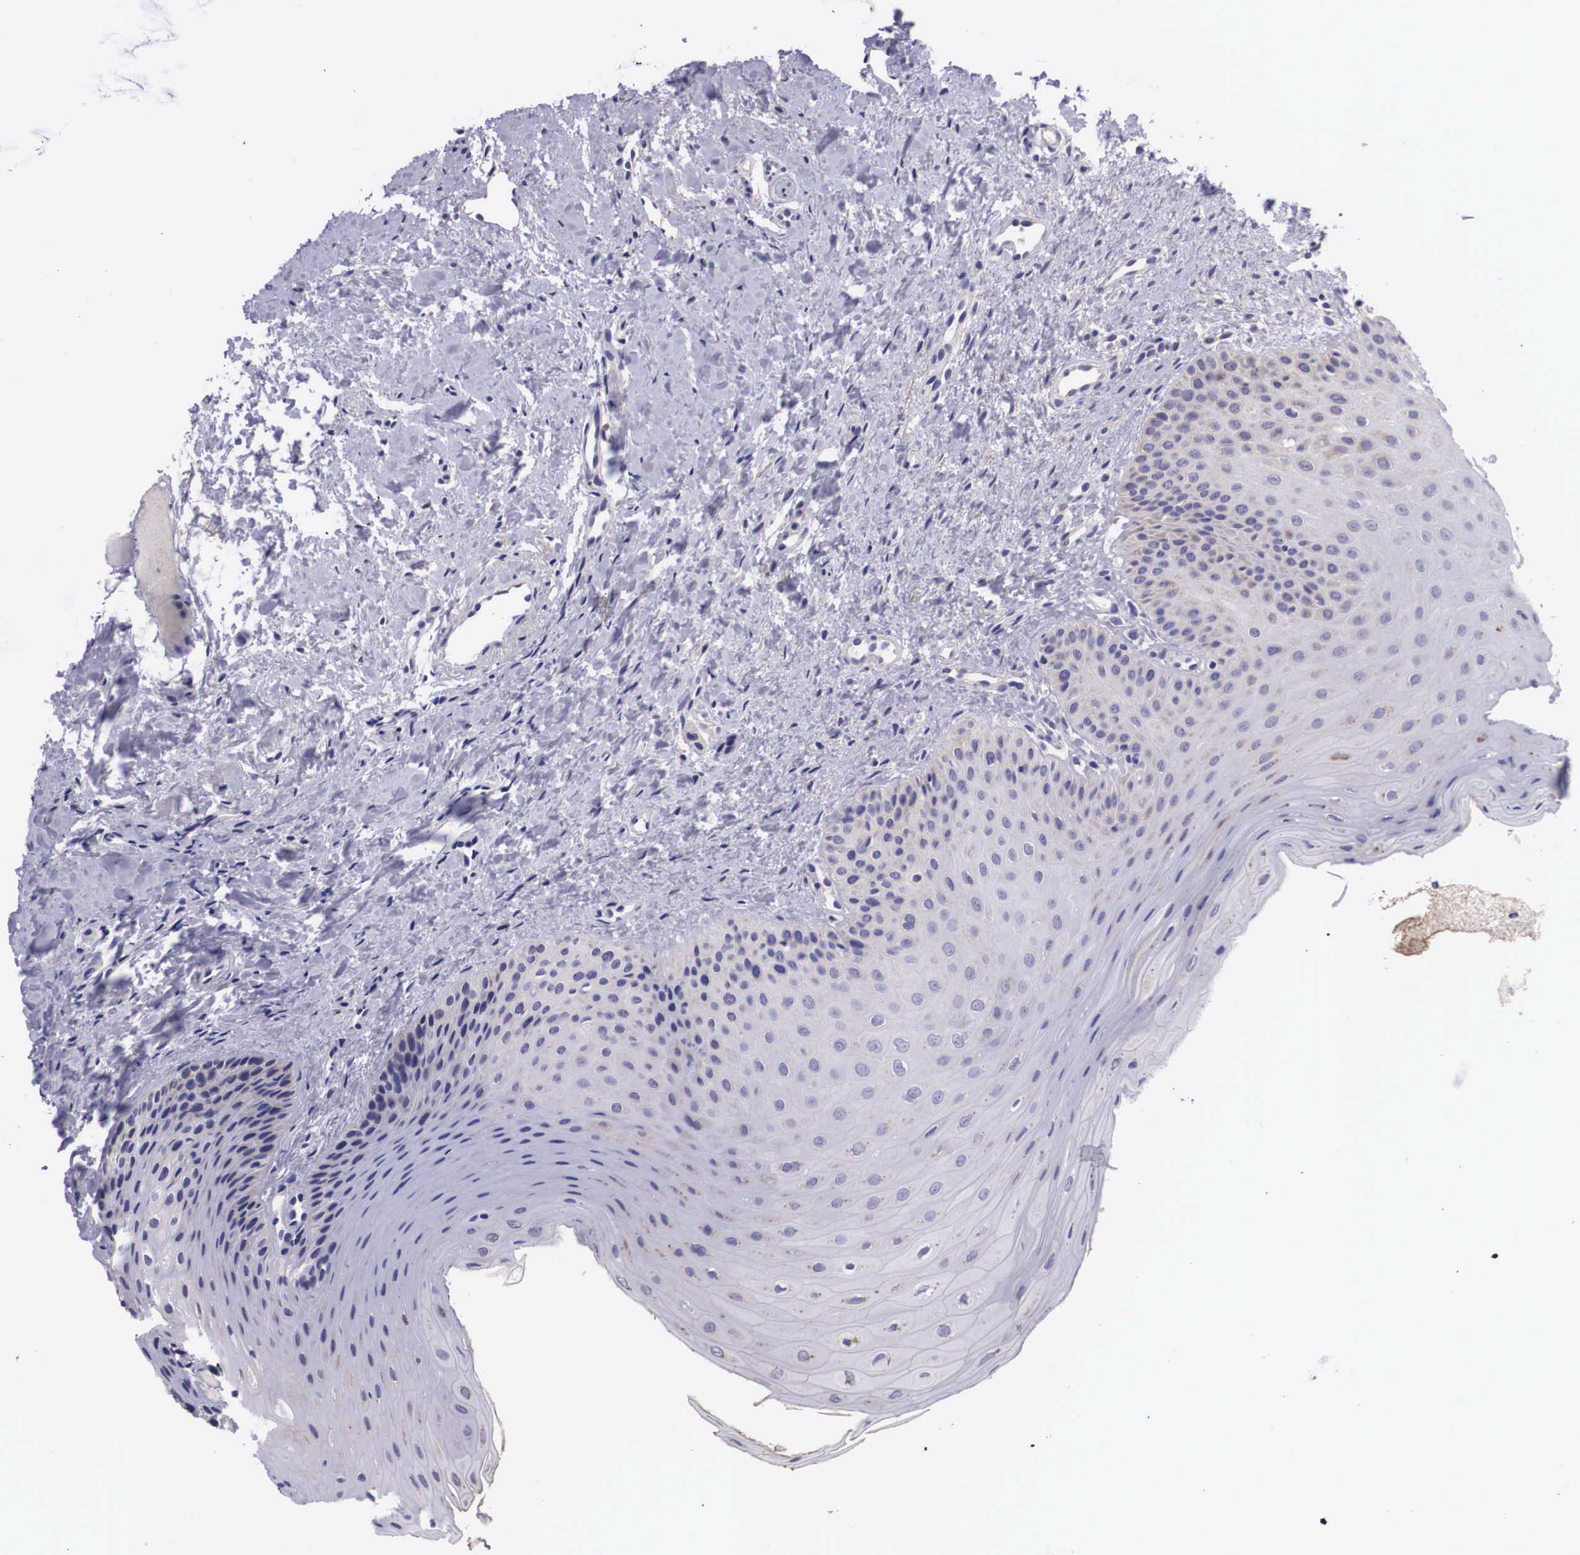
{"staining": {"intensity": "negative", "quantity": "none", "location": "none"}, "tissue": "oral mucosa", "cell_type": "Squamous epithelial cells", "image_type": "normal", "snomed": [{"axis": "morphology", "description": "Normal tissue, NOS"}, {"axis": "topography", "description": "Oral tissue"}], "caption": "A high-resolution micrograph shows immunohistochemistry (IHC) staining of normal oral mucosa, which displays no significant expression in squamous epithelial cells. (DAB (3,3'-diaminobenzidine) immunohistochemistry (IHC), high magnification).", "gene": "ARG2", "patient": {"sex": "female", "age": 23}}